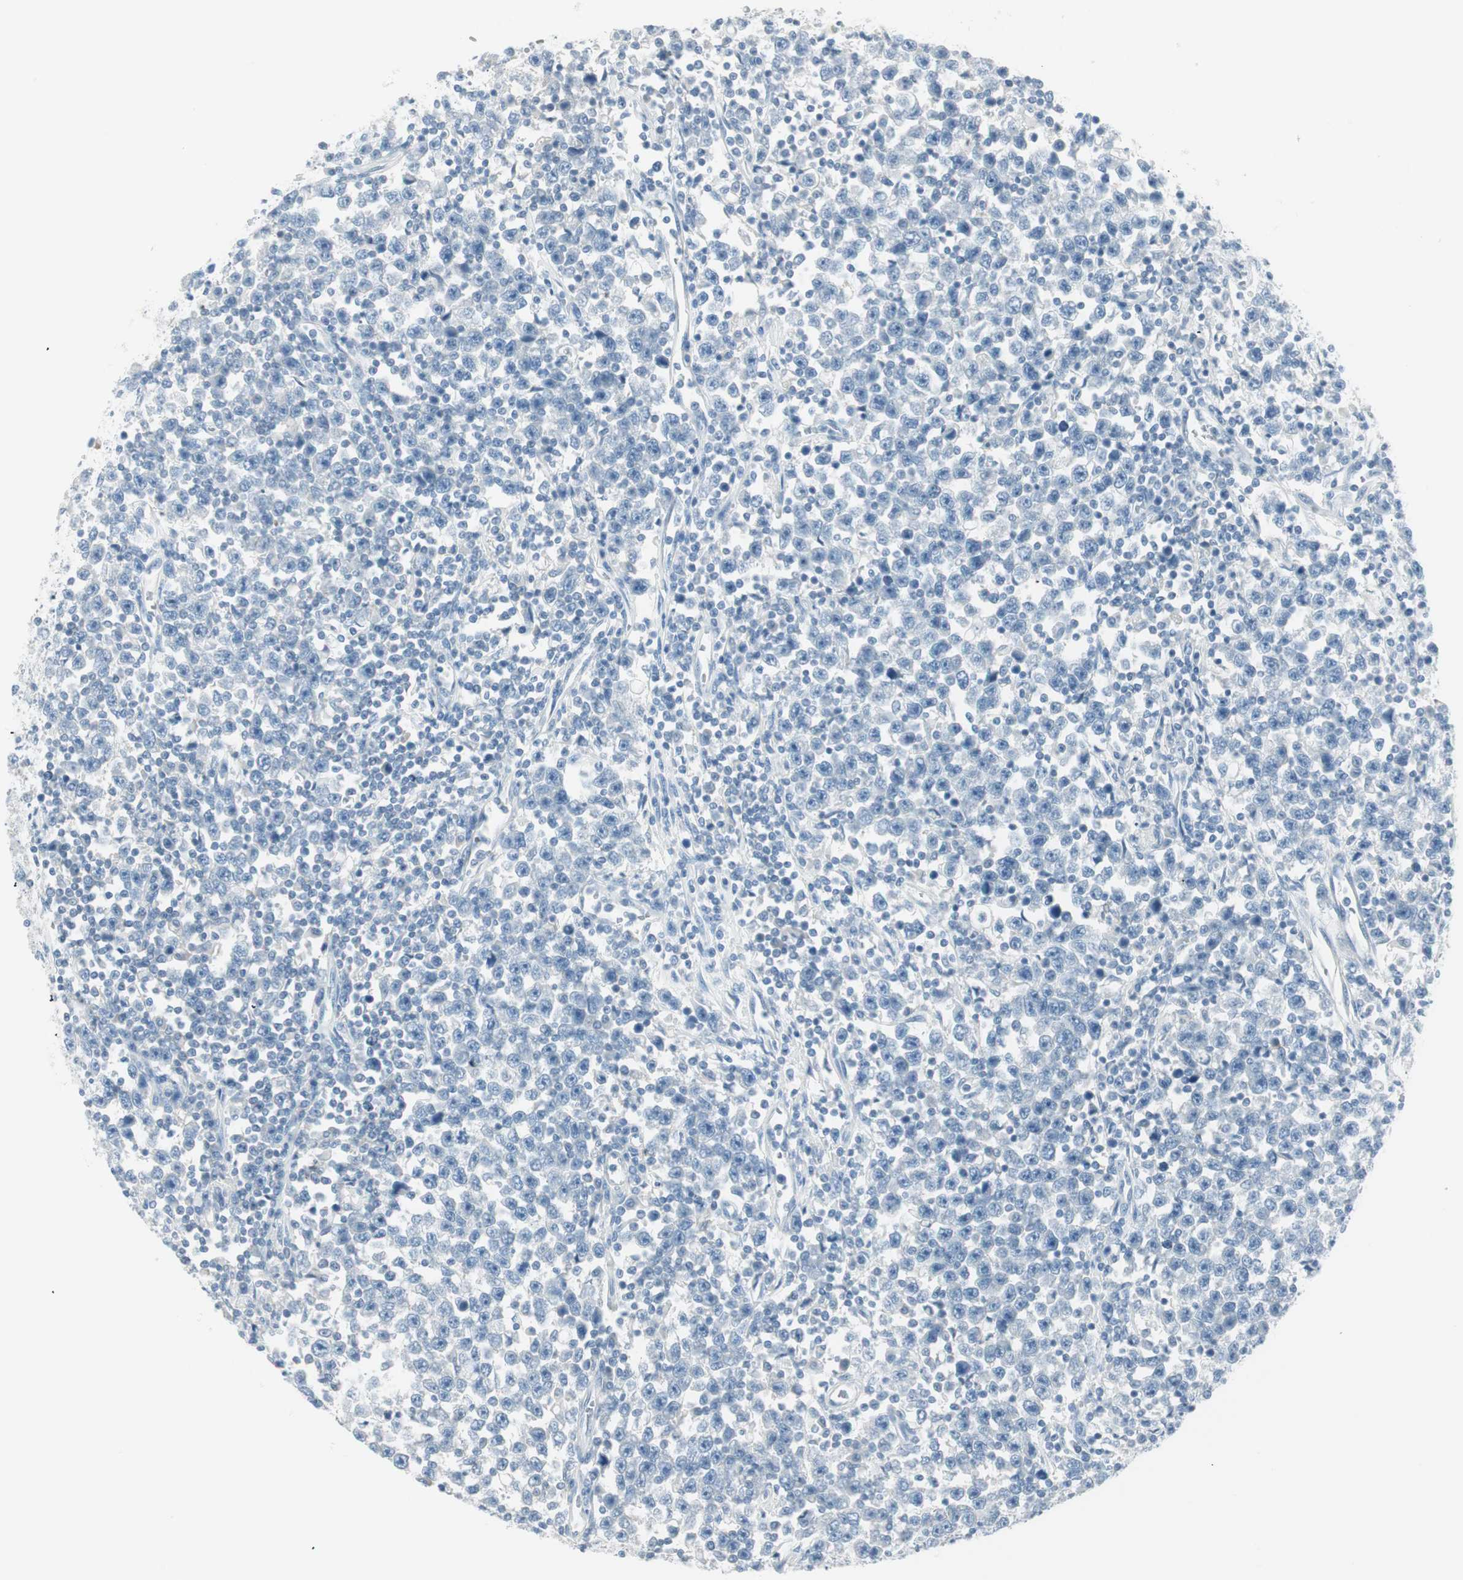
{"staining": {"intensity": "negative", "quantity": "none", "location": "none"}, "tissue": "testis cancer", "cell_type": "Tumor cells", "image_type": "cancer", "snomed": [{"axis": "morphology", "description": "Seminoma, NOS"}, {"axis": "topography", "description": "Testis"}], "caption": "This histopathology image is of seminoma (testis) stained with IHC to label a protein in brown with the nuclei are counter-stained blue. There is no positivity in tumor cells.", "gene": "ITLN2", "patient": {"sex": "male", "age": 43}}